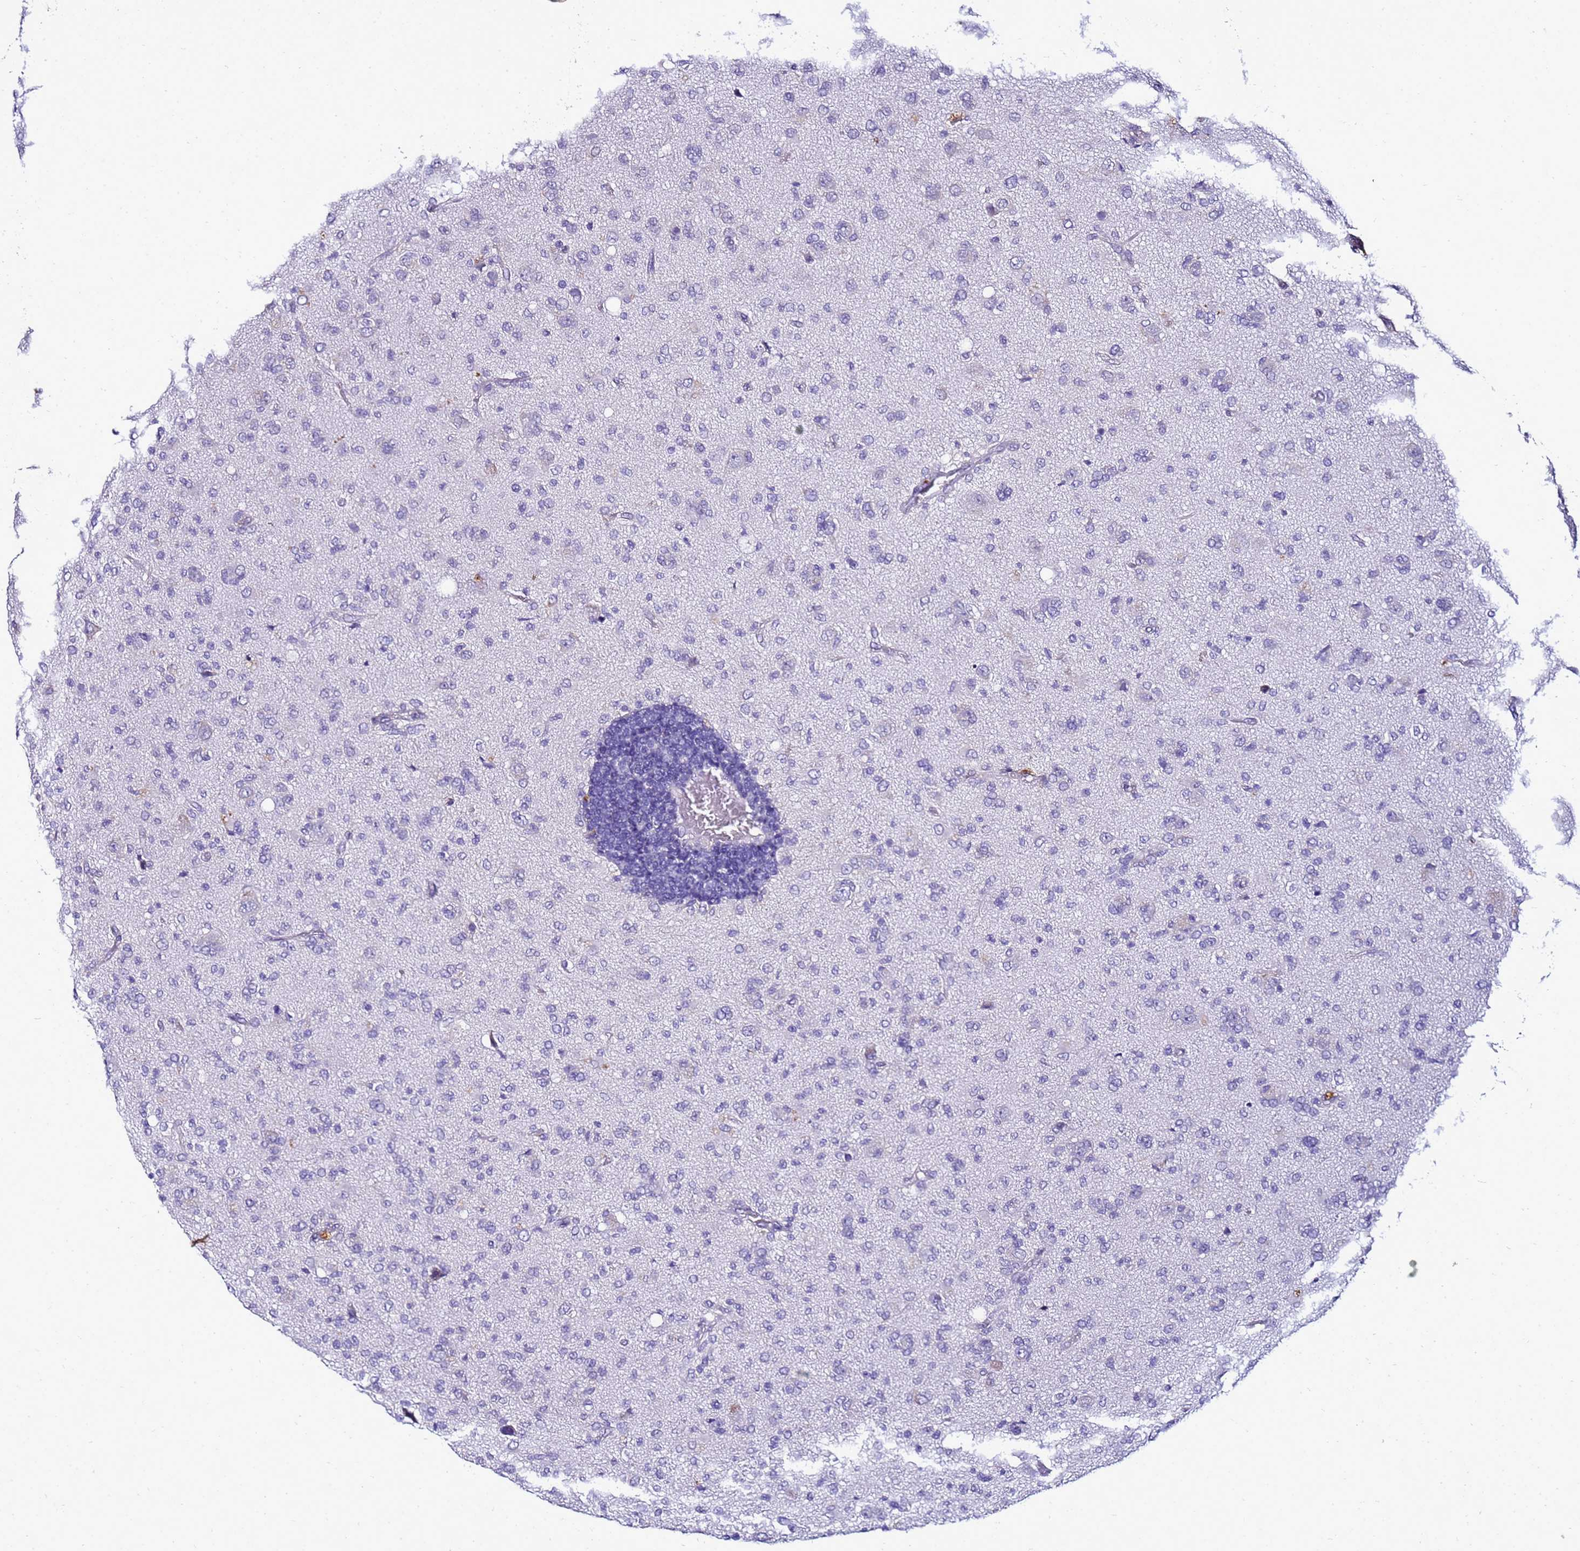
{"staining": {"intensity": "negative", "quantity": "none", "location": "none"}, "tissue": "glioma", "cell_type": "Tumor cells", "image_type": "cancer", "snomed": [{"axis": "morphology", "description": "Glioma, malignant, High grade"}, {"axis": "topography", "description": "Brain"}], "caption": "This micrograph is of glioma stained with IHC to label a protein in brown with the nuclei are counter-stained blue. There is no positivity in tumor cells. The staining is performed using DAB brown chromogen with nuclei counter-stained in using hematoxylin.", "gene": "FAM166B", "patient": {"sex": "female", "age": 57}}